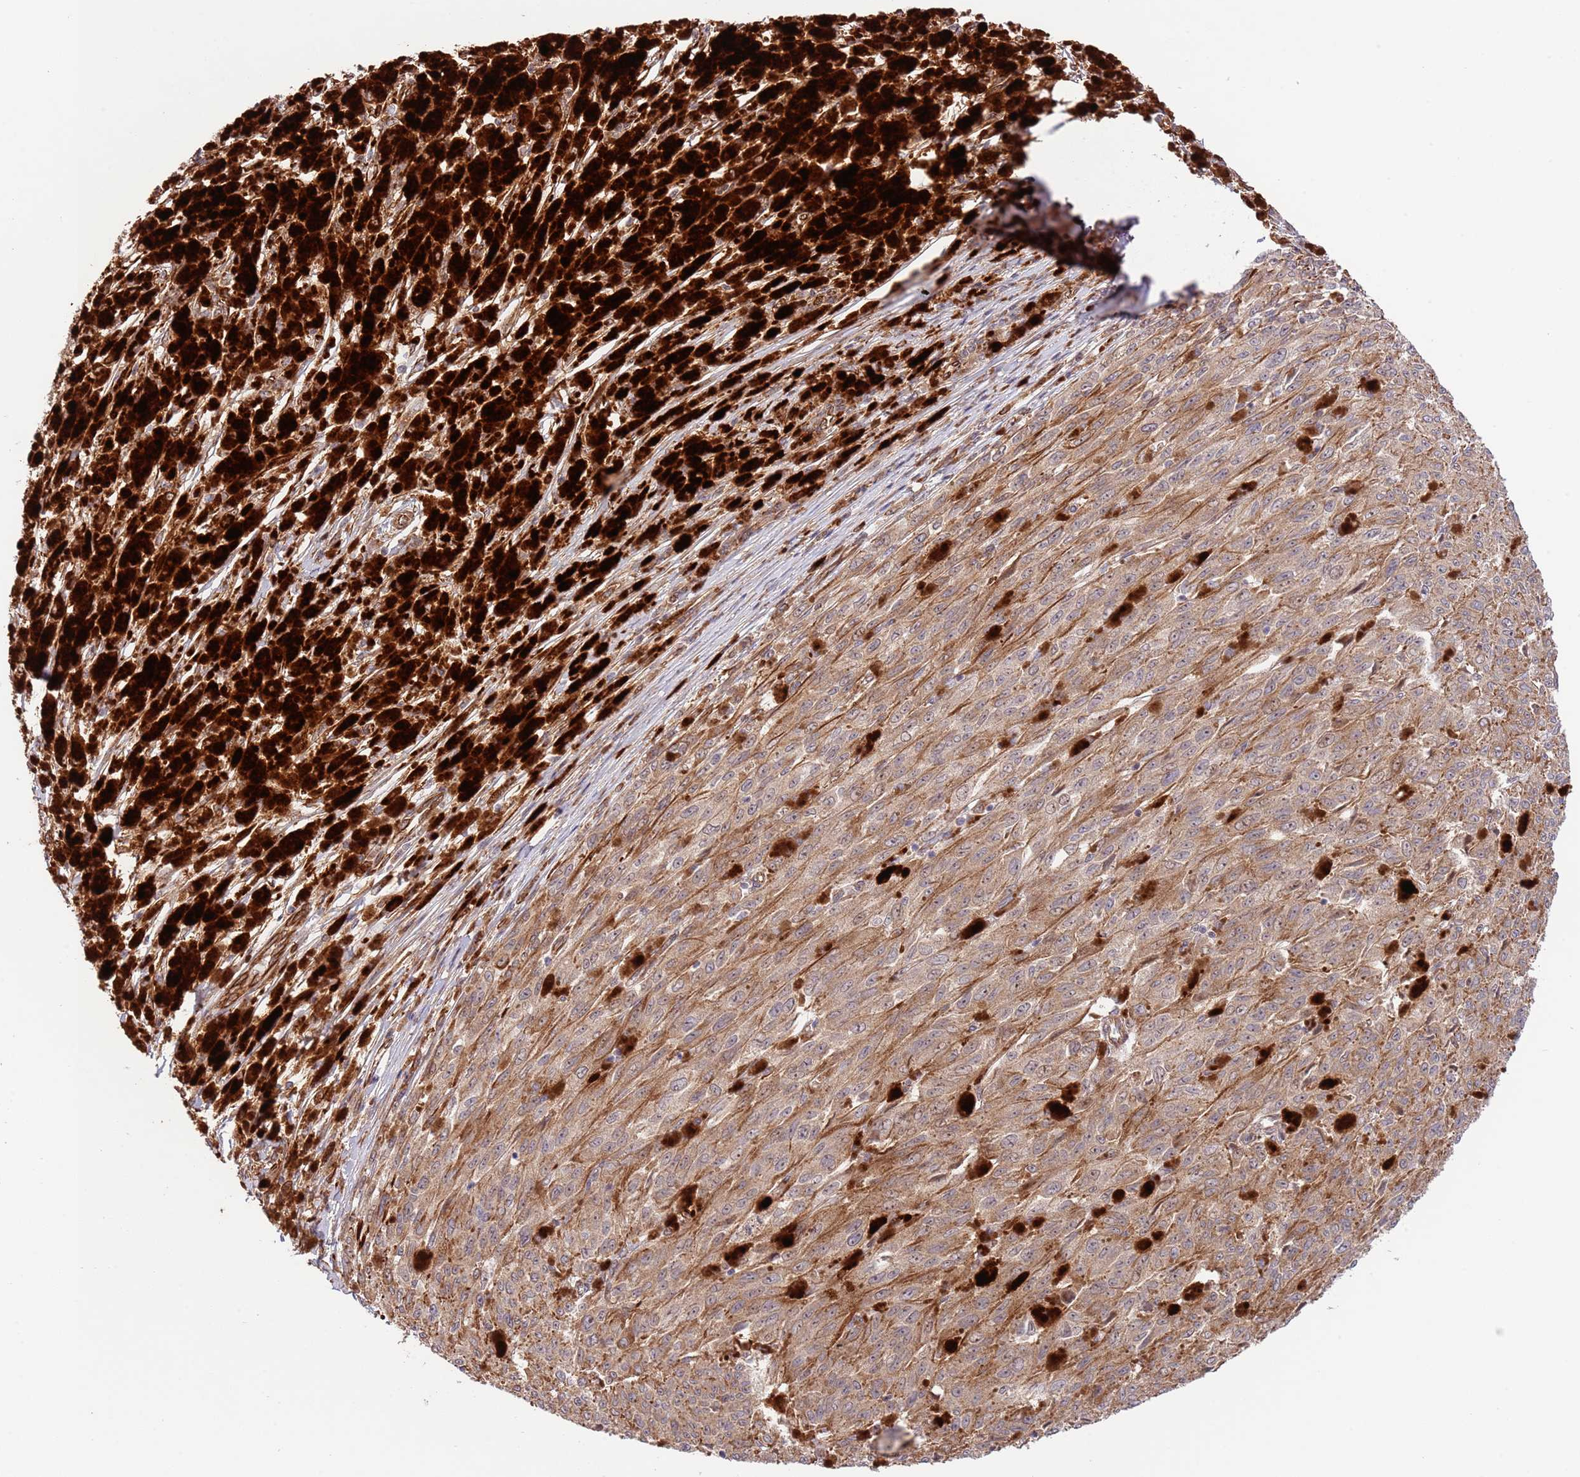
{"staining": {"intensity": "moderate", "quantity": ">75%", "location": "cytoplasmic/membranous"}, "tissue": "melanoma", "cell_type": "Tumor cells", "image_type": "cancer", "snomed": [{"axis": "morphology", "description": "Malignant melanoma, NOS"}, {"axis": "topography", "description": "Skin"}], "caption": "There is medium levels of moderate cytoplasmic/membranous staining in tumor cells of melanoma, as demonstrated by immunohistochemical staining (brown color).", "gene": "NEK3", "patient": {"sex": "female", "age": 52}}